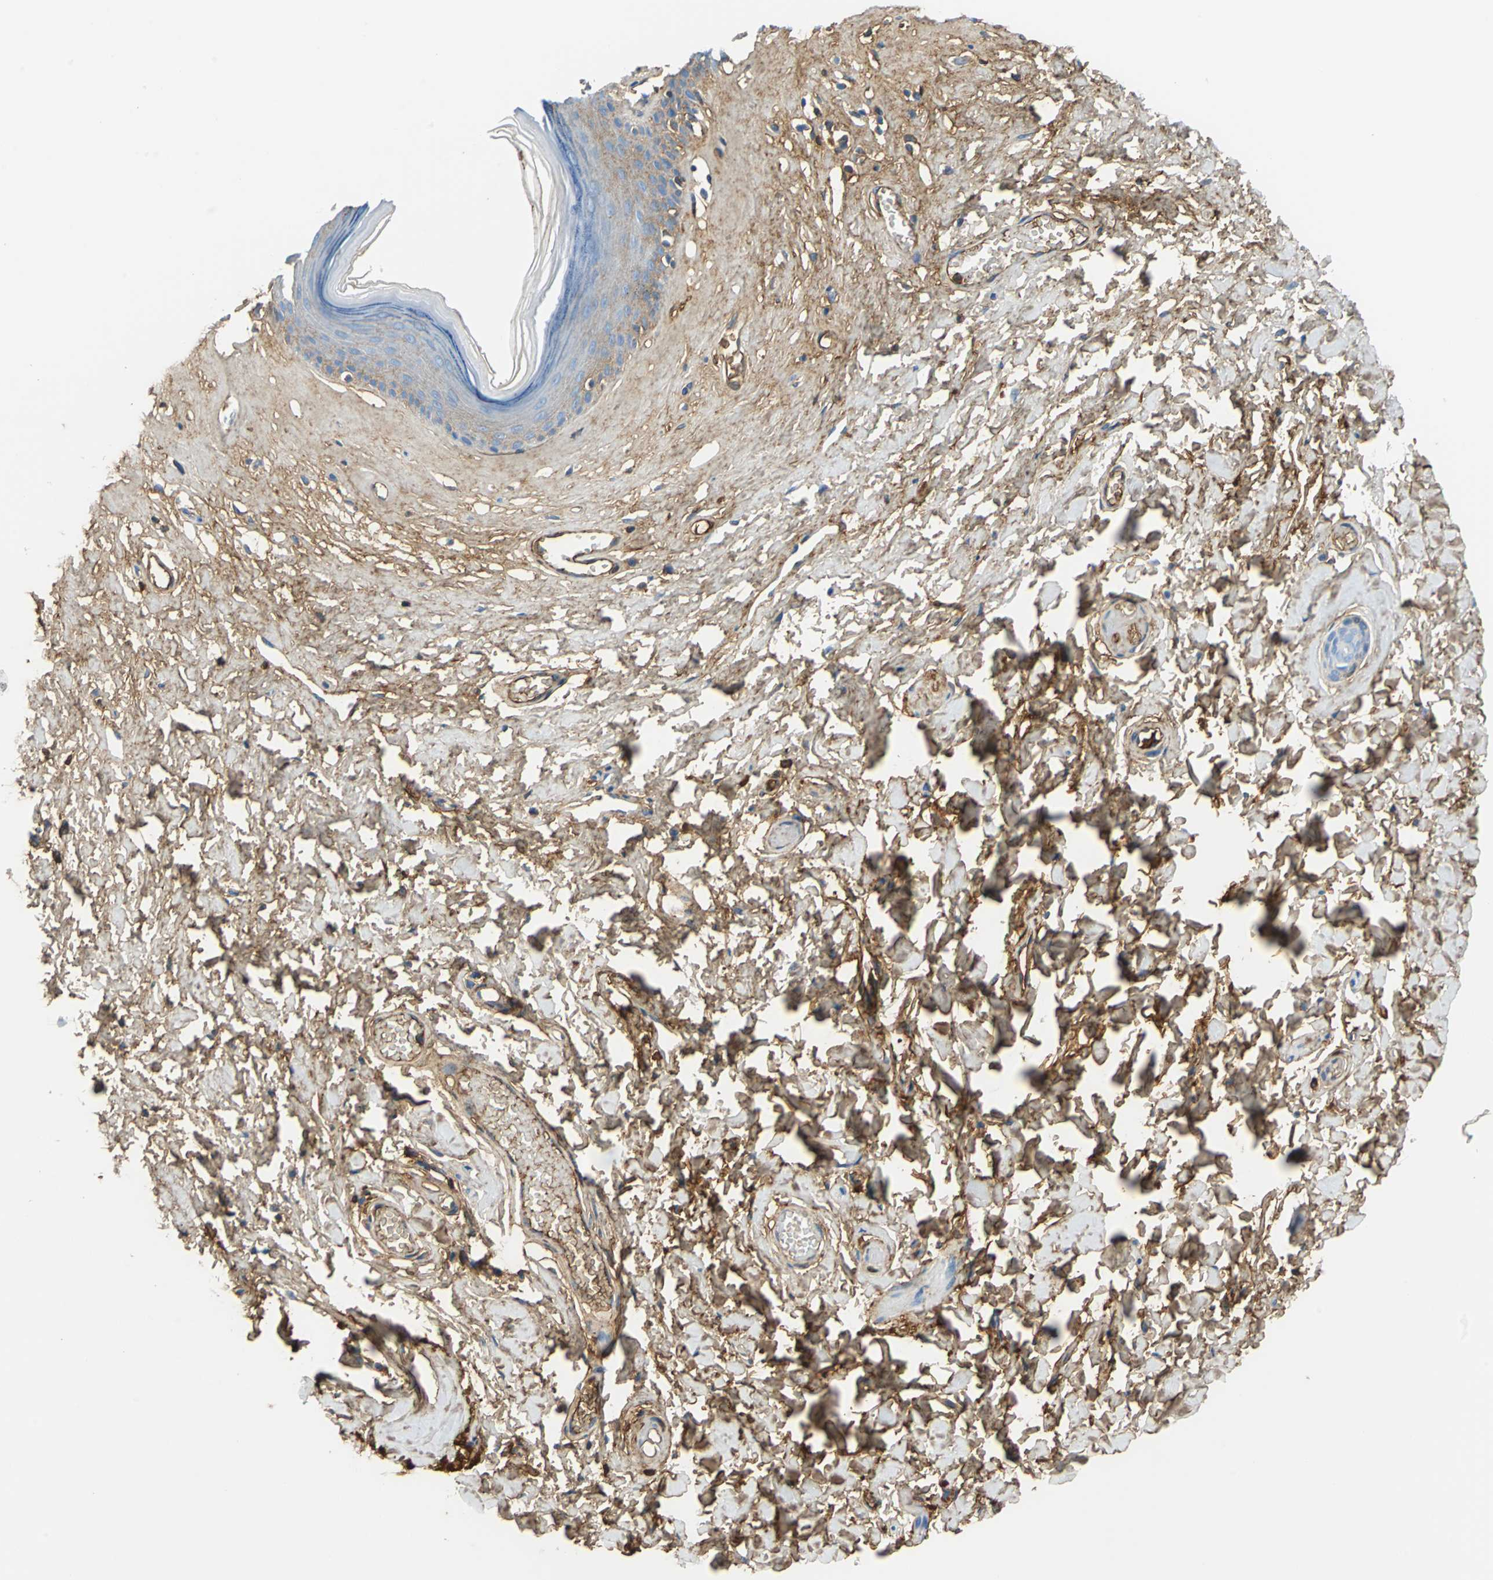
{"staining": {"intensity": "weak", "quantity": "25%-75%", "location": "cytoplasmic/membranous"}, "tissue": "skin", "cell_type": "Epidermal cells", "image_type": "normal", "snomed": [{"axis": "morphology", "description": "Normal tissue, NOS"}, {"axis": "morphology", "description": "Inflammation, NOS"}, {"axis": "topography", "description": "Vulva"}], "caption": "Human skin stained with a brown dye displays weak cytoplasmic/membranous positive positivity in approximately 25%-75% of epidermal cells.", "gene": "ALB", "patient": {"sex": "female", "age": 84}}